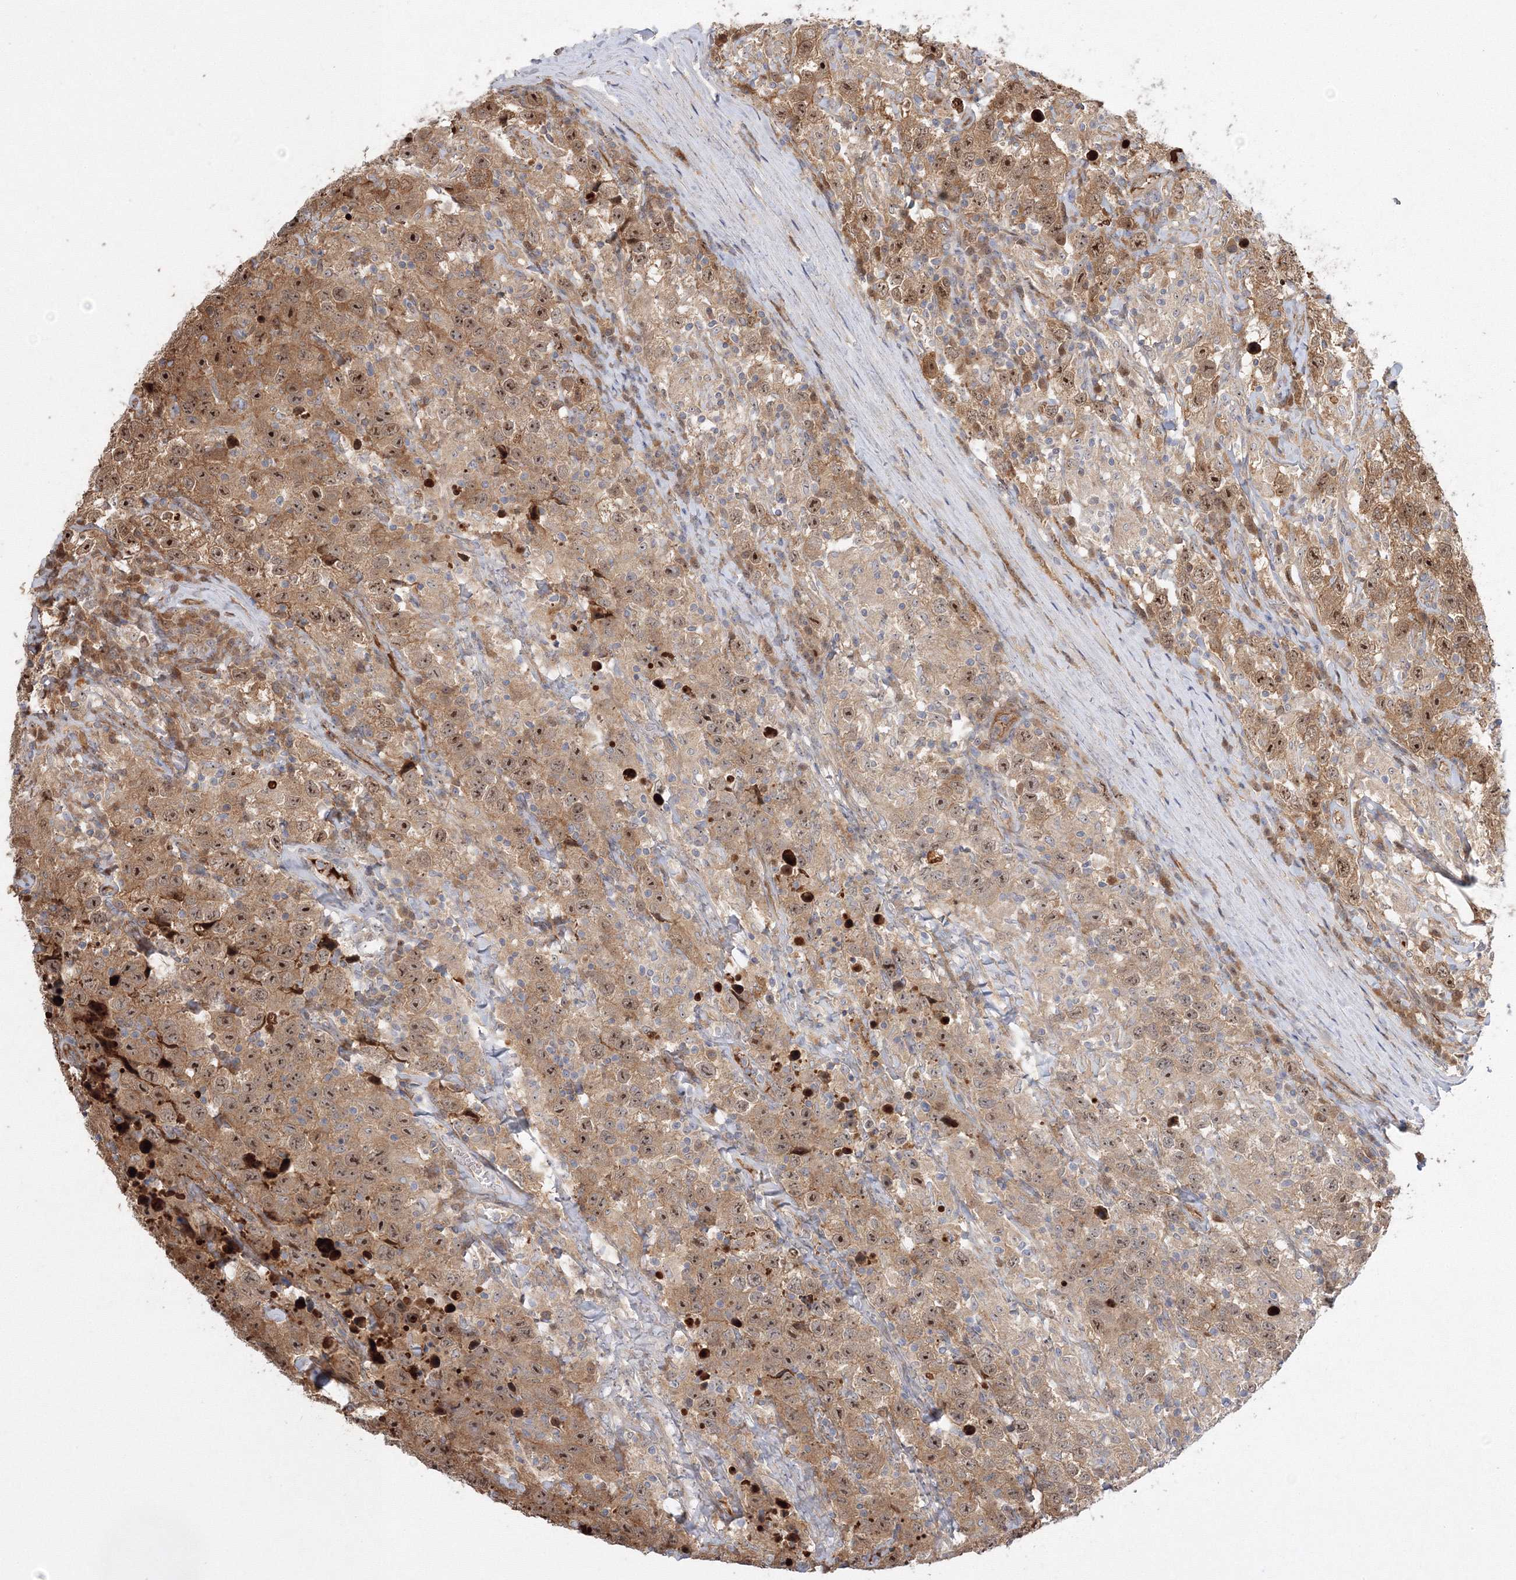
{"staining": {"intensity": "moderate", "quantity": ">75%", "location": "cytoplasmic/membranous,nuclear"}, "tissue": "testis cancer", "cell_type": "Tumor cells", "image_type": "cancer", "snomed": [{"axis": "morphology", "description": "Seminoma, NOS"}, {"axis": "topography", "description": "Testis"}], "caption": "IHC histopathology image of human testis cancer stained for a protein (brown), which demonstrates medium levels of moderate cytoplasmic/membranous and nuclear positivity in about >75% of tumor cells.", "gene": "NPM3", "patient": {"sex": "male", "age": 41}}